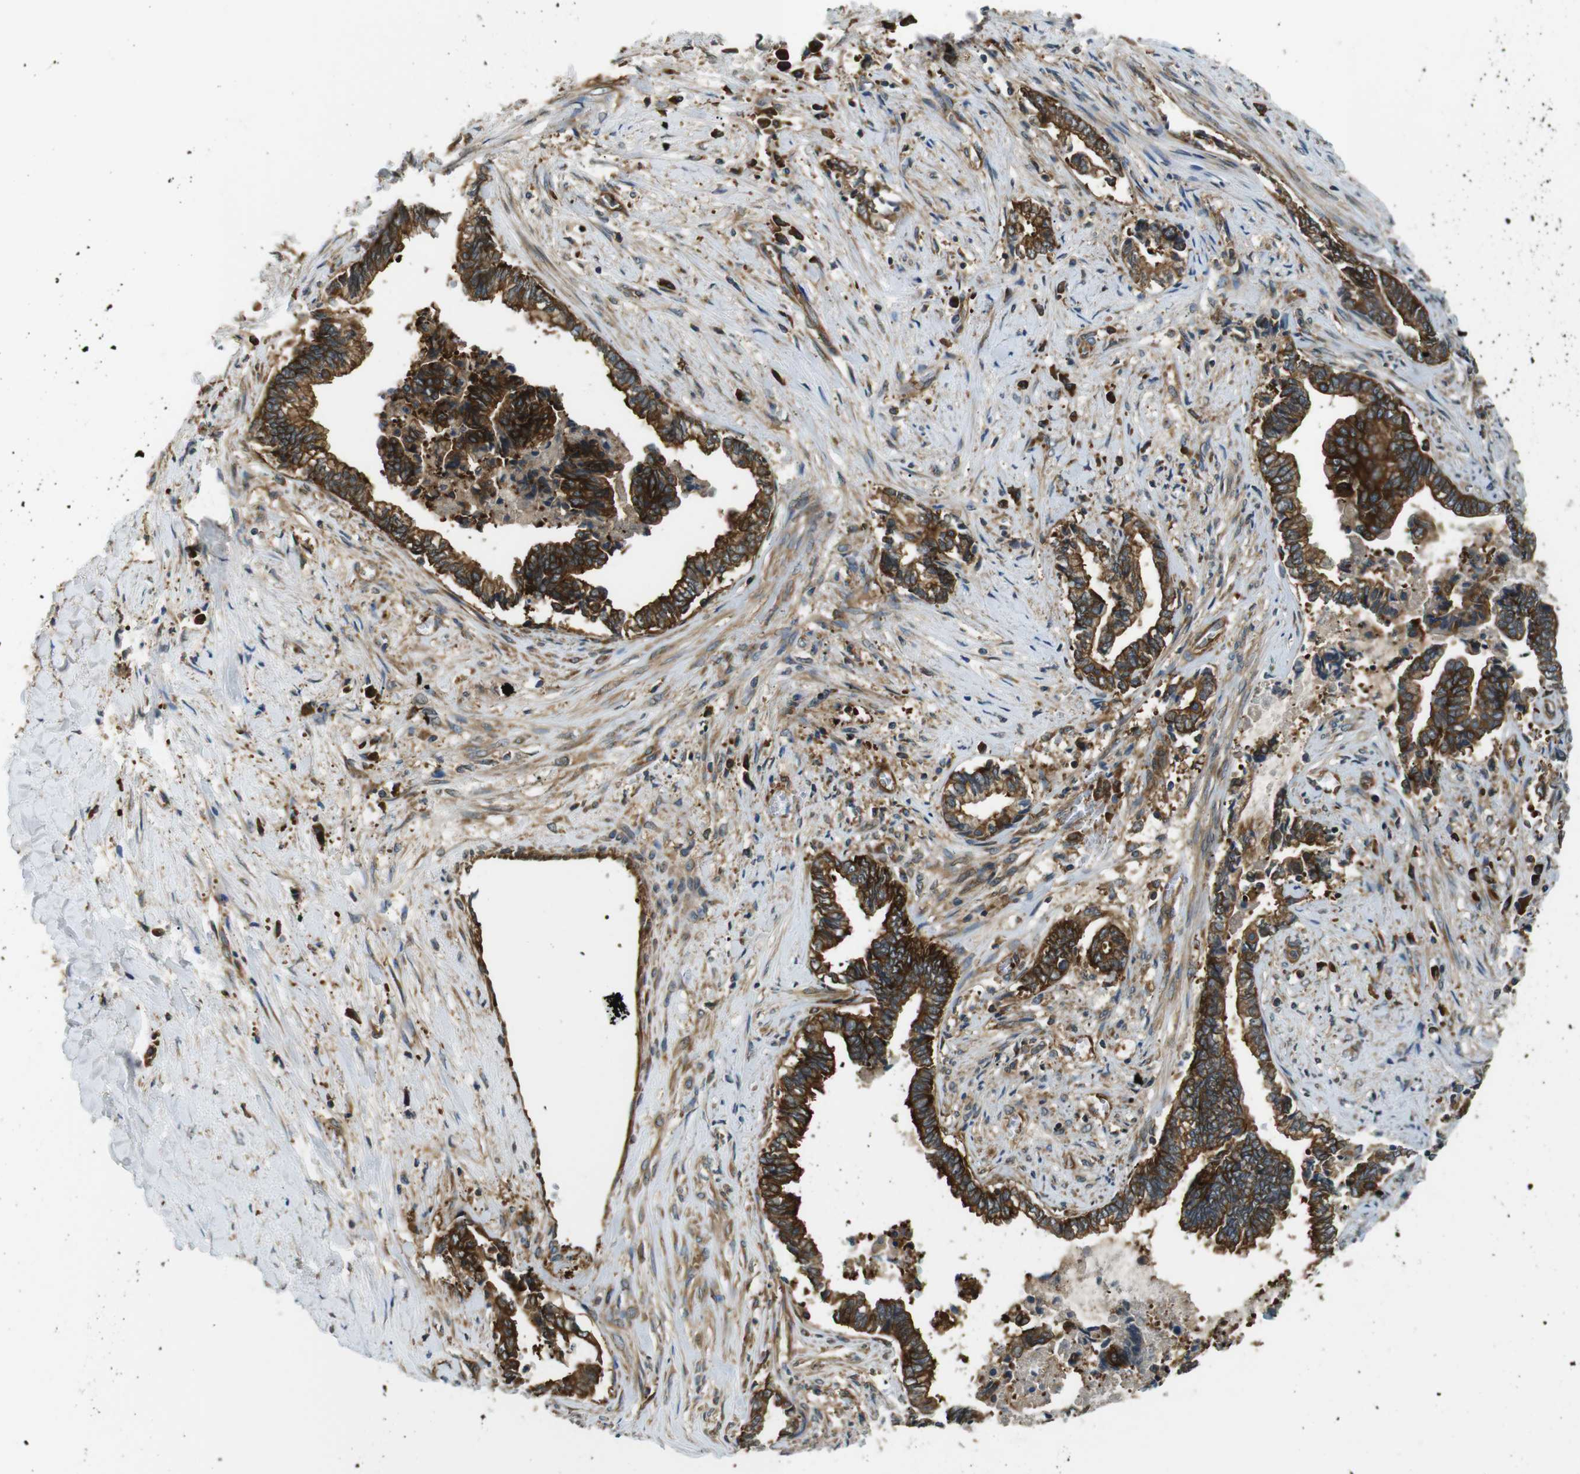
{"staining": {"intensity": "strong", "quantity": ">75%", "location": "cytoplasmic/membranous"}, "tissue": "liver cancer", "cell_type": "Tumor cells", "image_type": "cancer", "snomed": [{"axis": "morphology", "description": "Cholangiocarcinoma"}, {"axis": "topography", "description": "Liver"}], "caption": "Cholangiocarcinoma (liver) was stained to show a protein in brown. There is high levels of strong cytoplasmic/membranous positivity in approximately >75% of tumor cells.", "gene": "TSC1", "patient": {"sex": "male", "age": 57}}